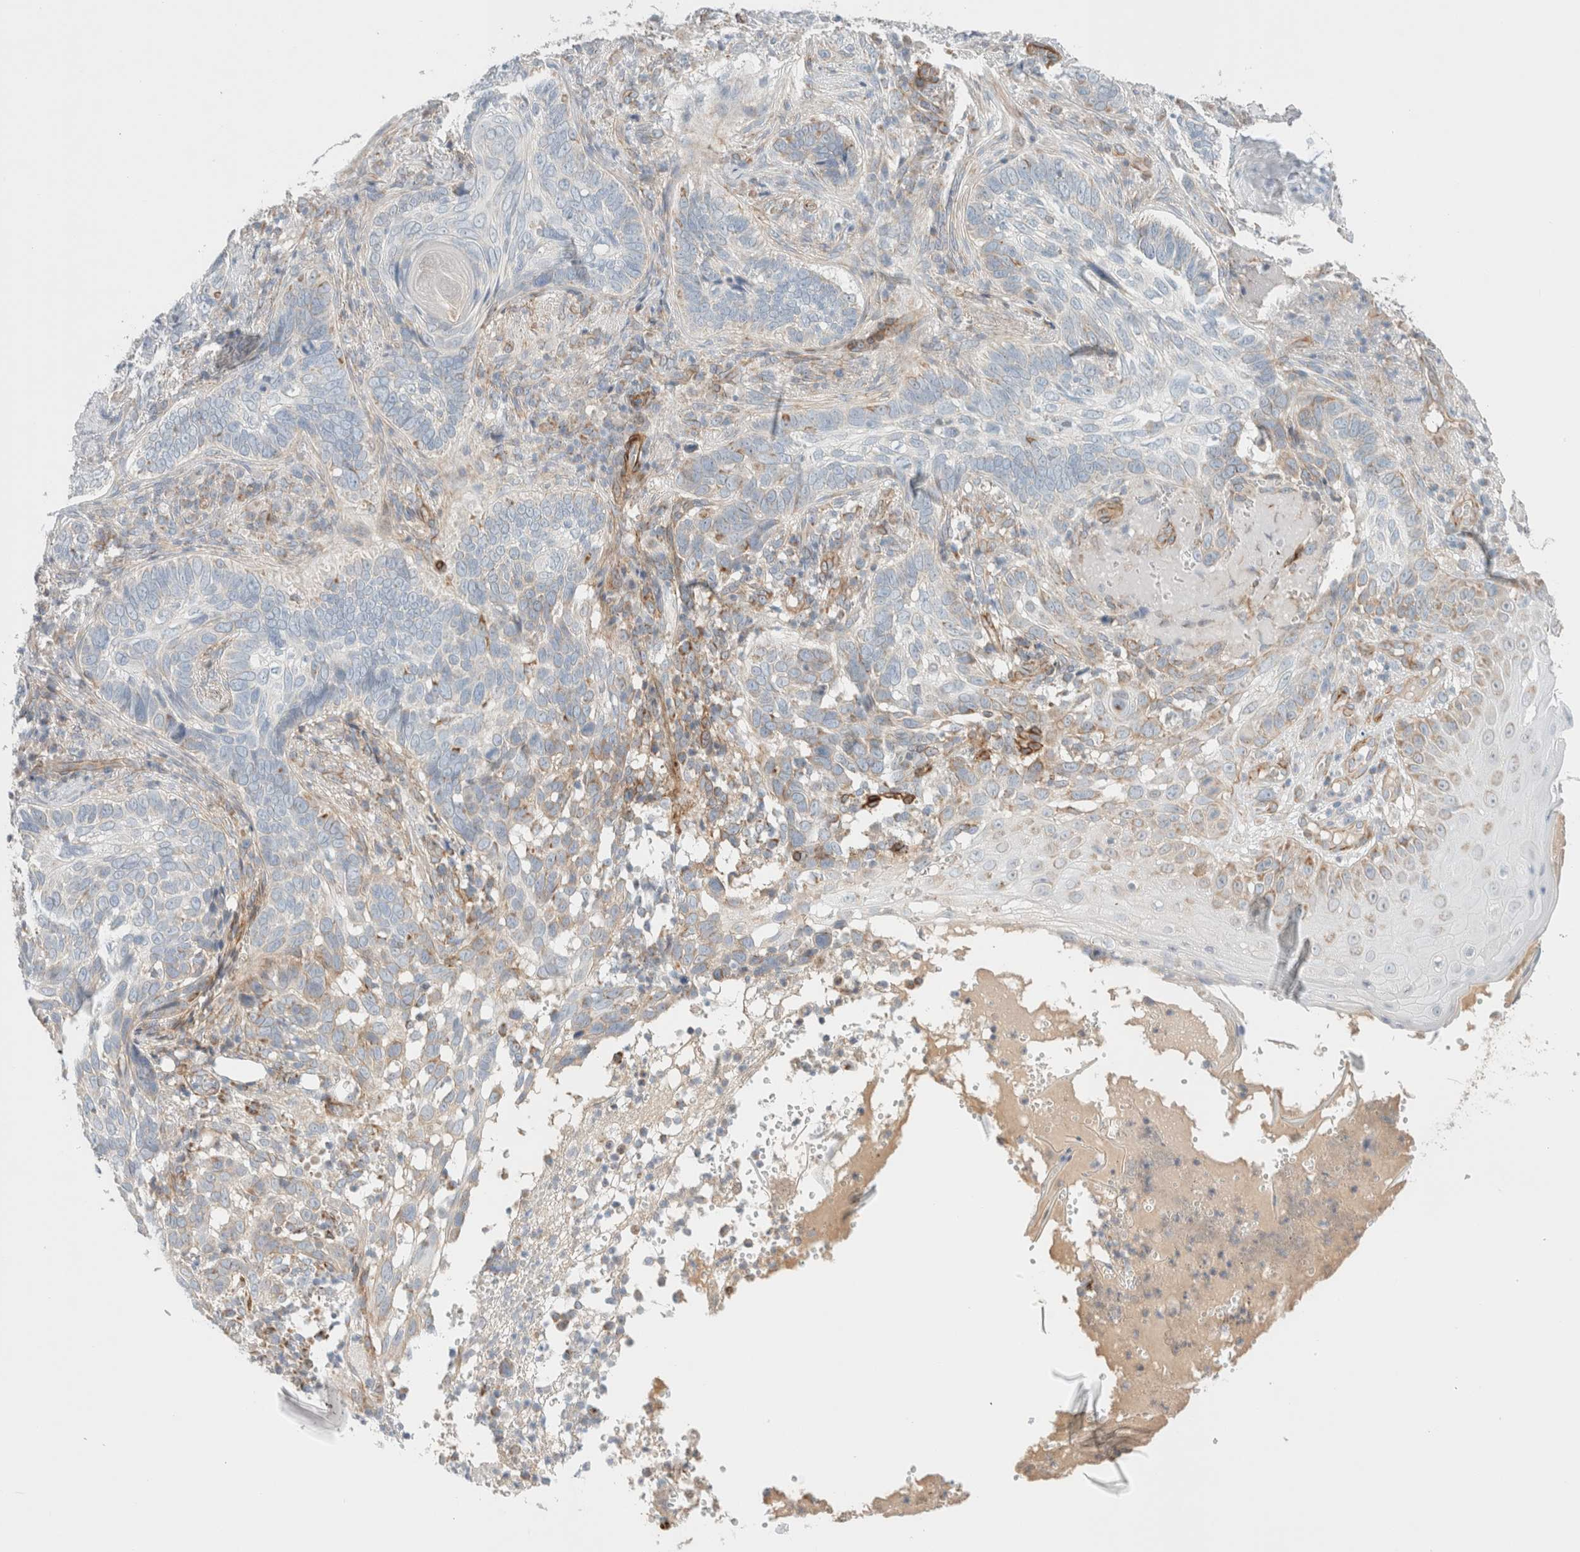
{"staining": {"intensity": "weak", "quantity": "<25%", "location": "cytoplasmic/membranous"}, "tissue": "skin cancer", "cell_type": "Tumor cells", "image_type": "cancer", "snomed": [{"axis": "morphology", "description": "Basal cell carcinoma"}, {"axis": "topography", "description": "Skin"}], "caption": "Human basal cell carcinoma (skin) stained for a protein using IHC shows no positivity in tumor cells.", "gene": "MRM3", "patient": {"sex": "female", "age": 89}}